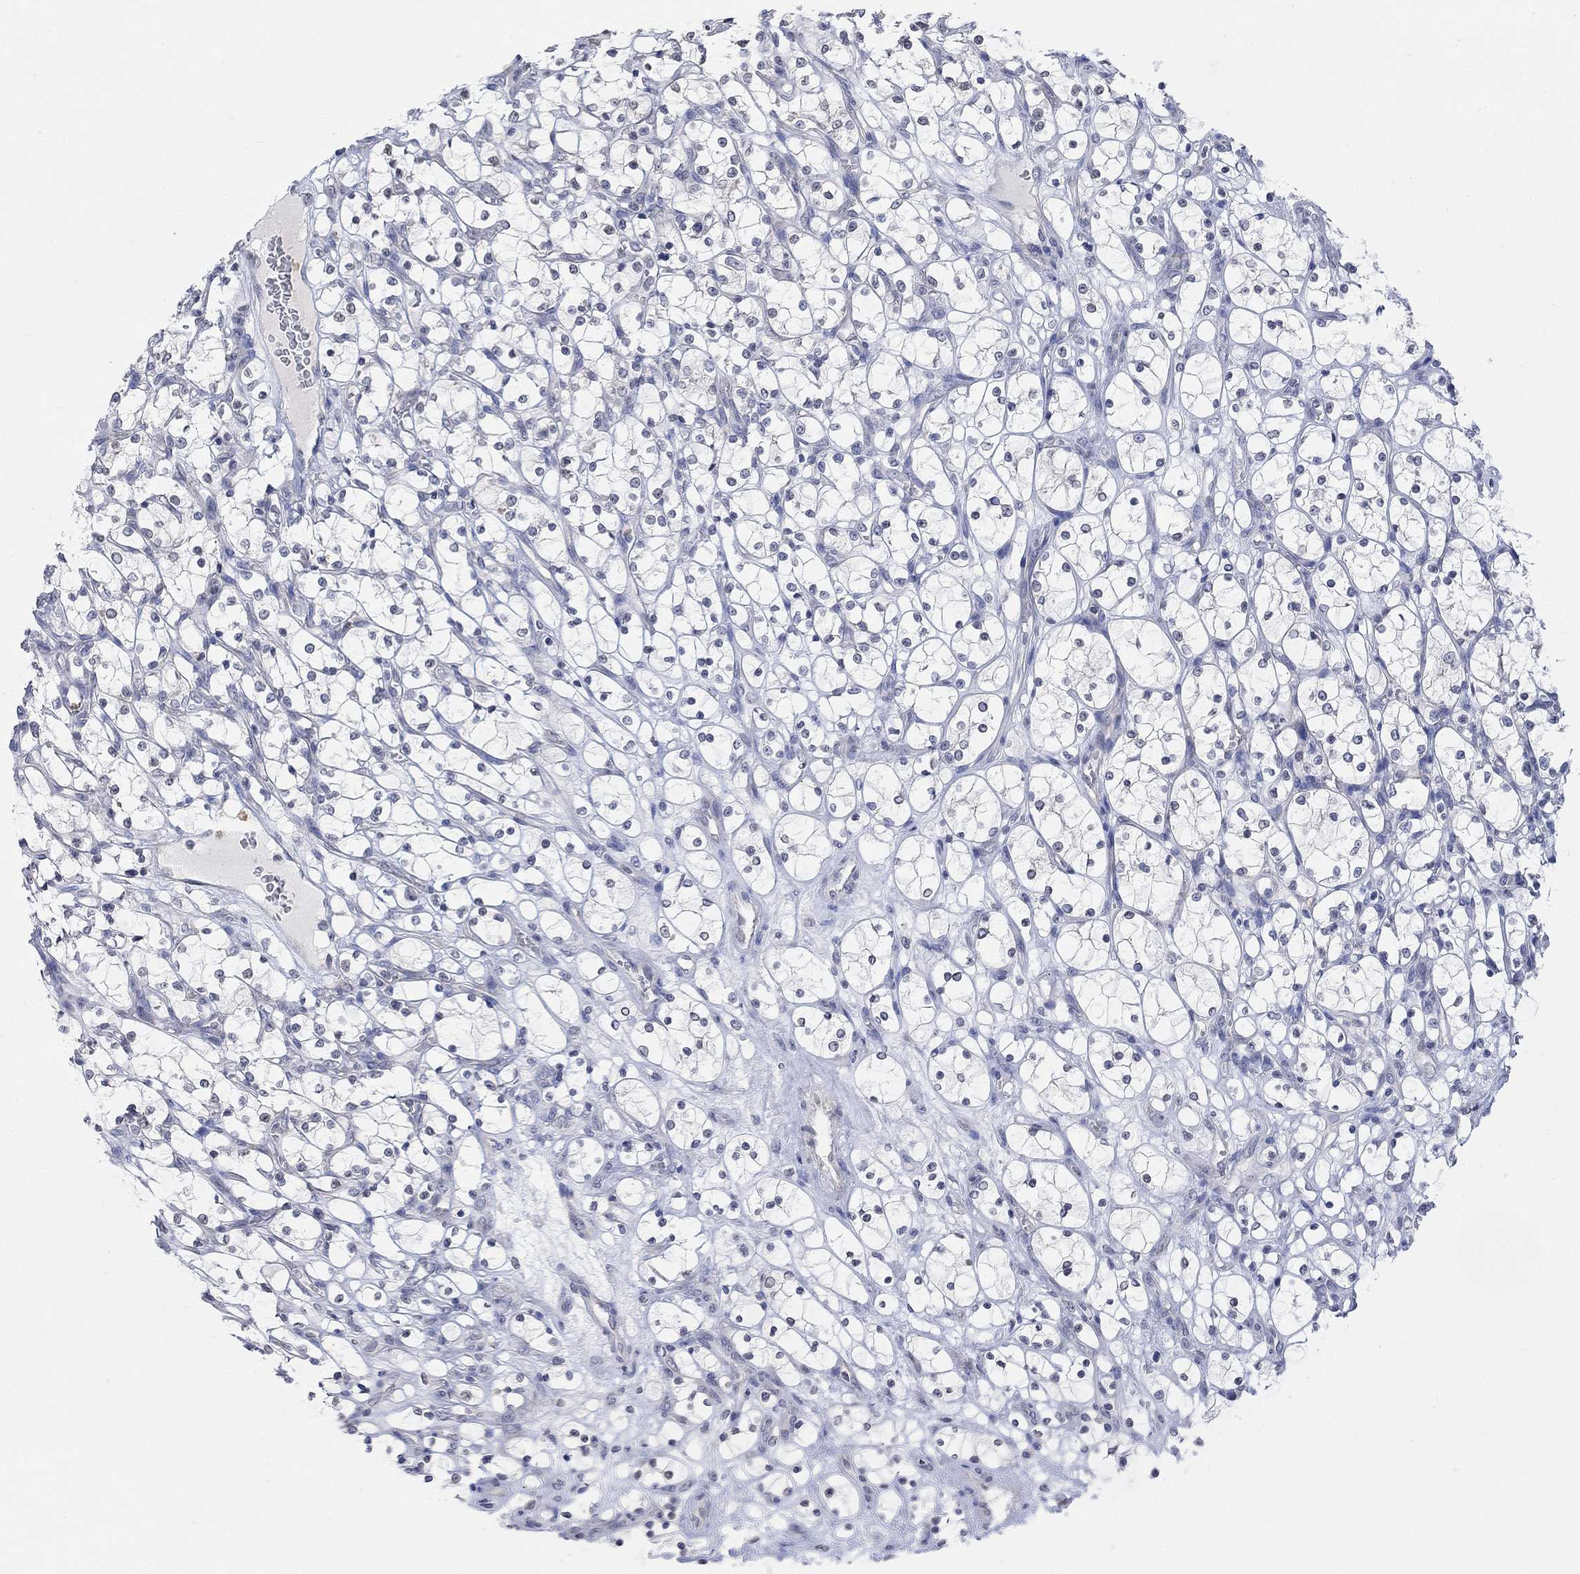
{"staining": {"intensity": "negative", "quantity": "none", "location": "none"}, "tissue": "renal cancer", "cell_type": "Tumor cells", "image_type": "cancer", "snomed": [{"axis": "morphology", "description": "Adenocarcinoma, NOS"}, {"axis": "topography", "description": "Kidney"}], "caption": "Tumor cells show no significant protein positivity in renal cancer (adenocarcinoma).", "gene": "TMEM255A", "patient": {"sex": "female", "age": 69}}